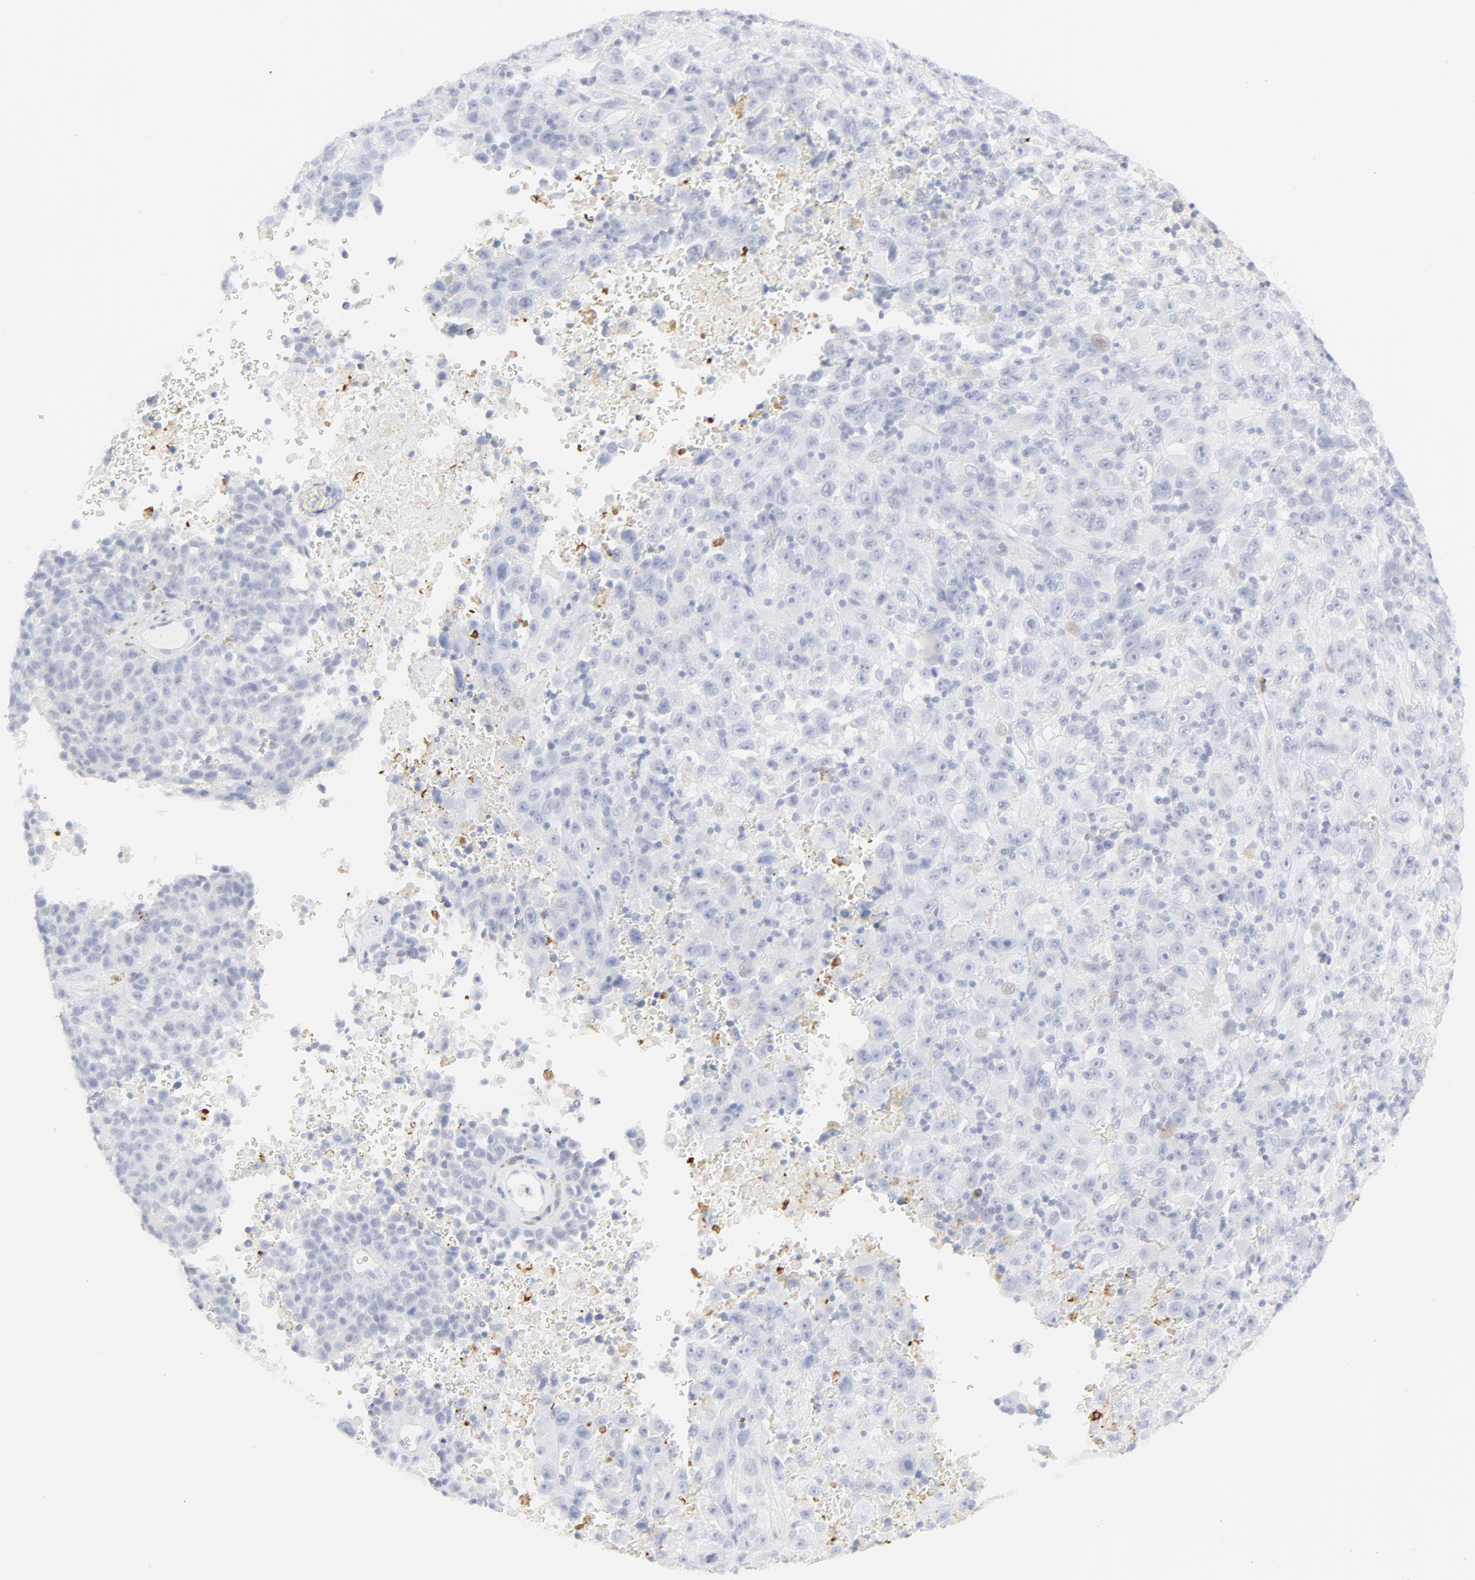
{"staining": {"intensity": "negative", "quantity": "none", "location": "none"}, "tissue": "melanoma", "cell_type": "Tumor cells", "image_type": "cancer", "snomed": [{"axis": "morphology", "description": "Malignant melanoma, Metastatic site"}, {"axis": "topography", "description": "Cerebral cortex"}], "caption": "Immunohistochemical staining of melanoma exhibits no significant expression in tumor cells. Nuclei are stained in blue.", "gene": "CCR7", "patient": {"sex": "female", "age": 52}}